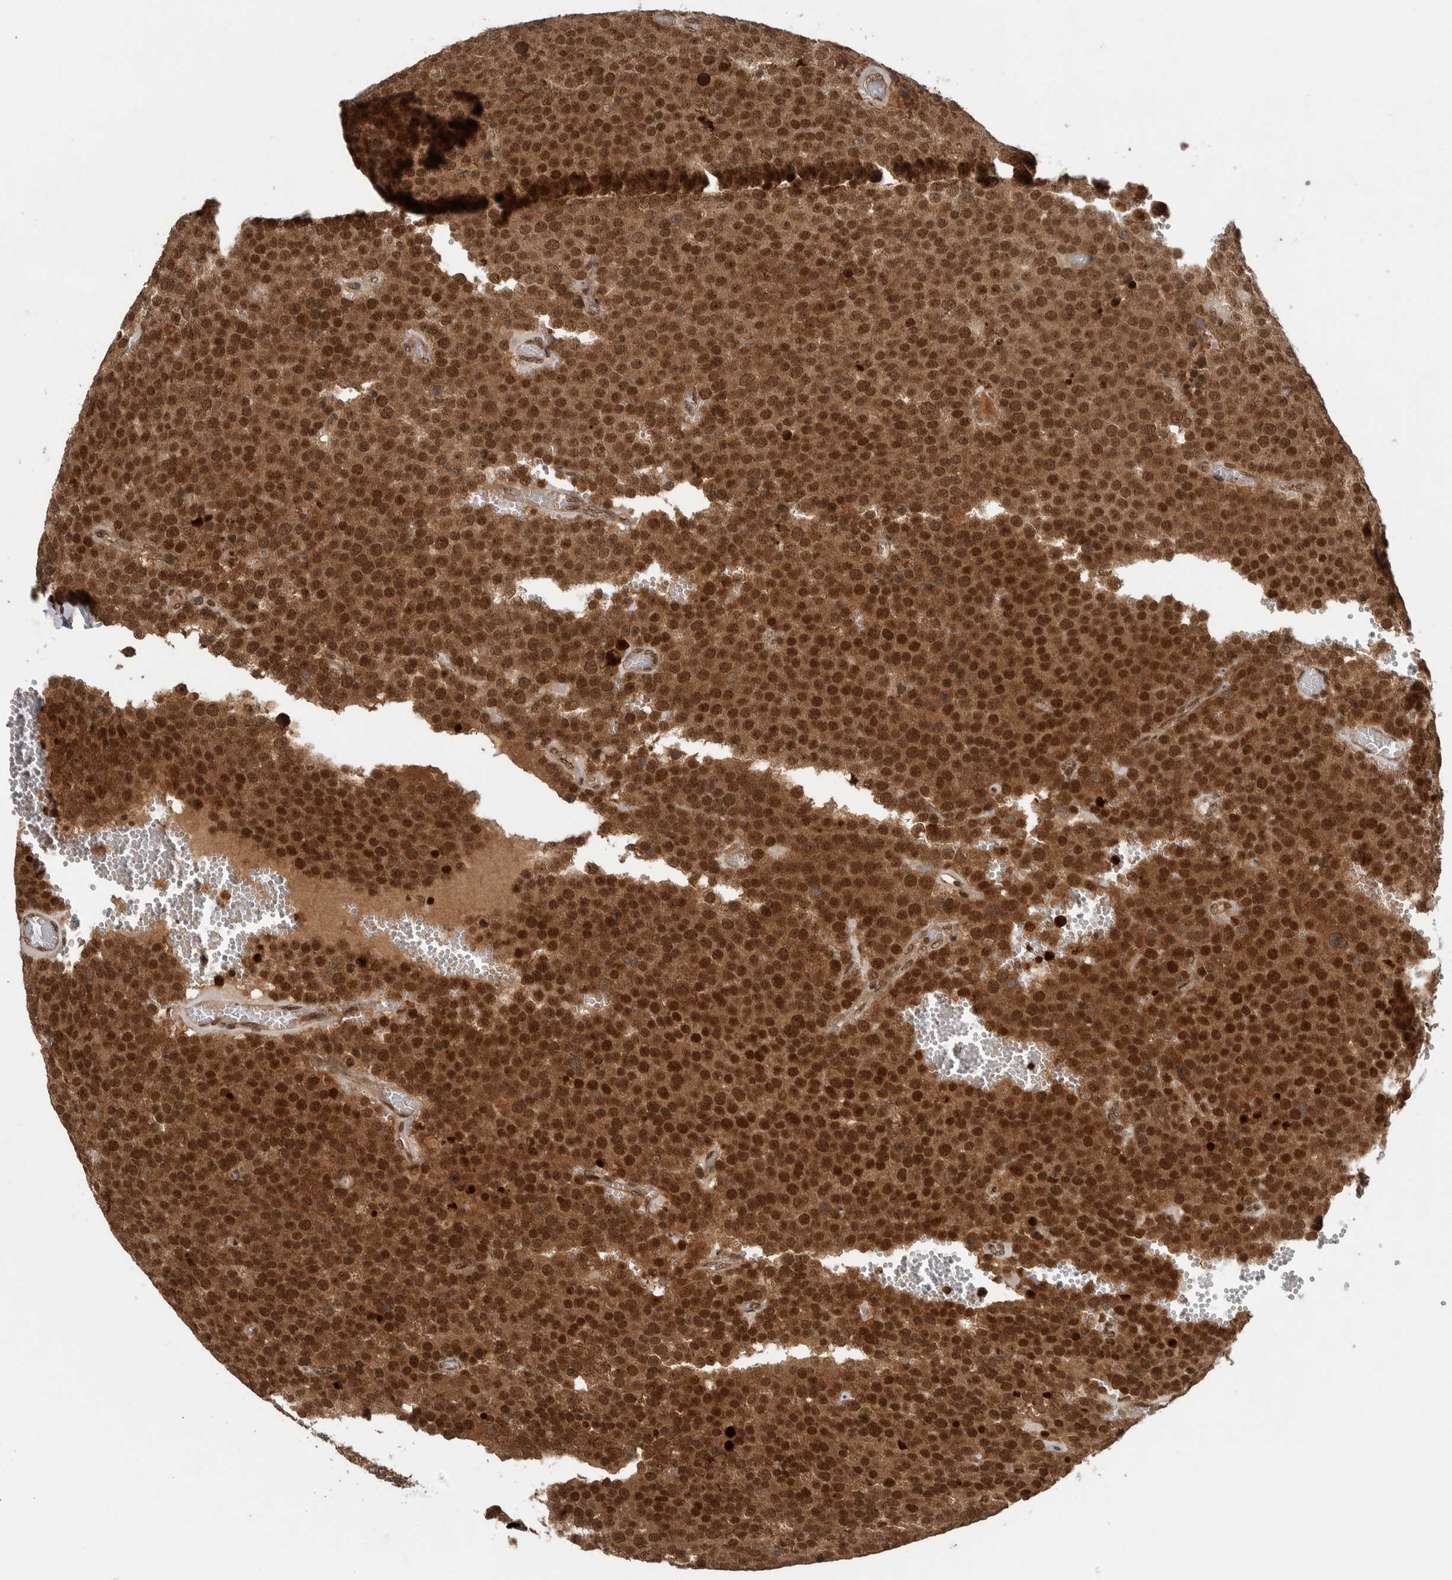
{"staining": {"intensity": "strong", "quantity": ">75%", "location": "cytoplasmic/membranous,nuclear"}, "tissue": "testis cancer", "cell_type": "Tumor cells", "image_type": "cancer", "snomed": [{"axis": "morphology", "description": "Normal tissue, NOS"}, {"axis": "morphology", "description": "Seminoma, NOS"}, {"axis": "topography", "description": "Testis"}], "caption": "This histopathology image demonstrates seminoma (testis) stained with IHC to label a protein in brown. The cytoplasmic/membranous and nuclear of tumor cells show strong positivity for the protein. Nuclei are counter-stained blue.", "gene": "RPS6KA4", "patient": {"sex": "male", "age": 71}}